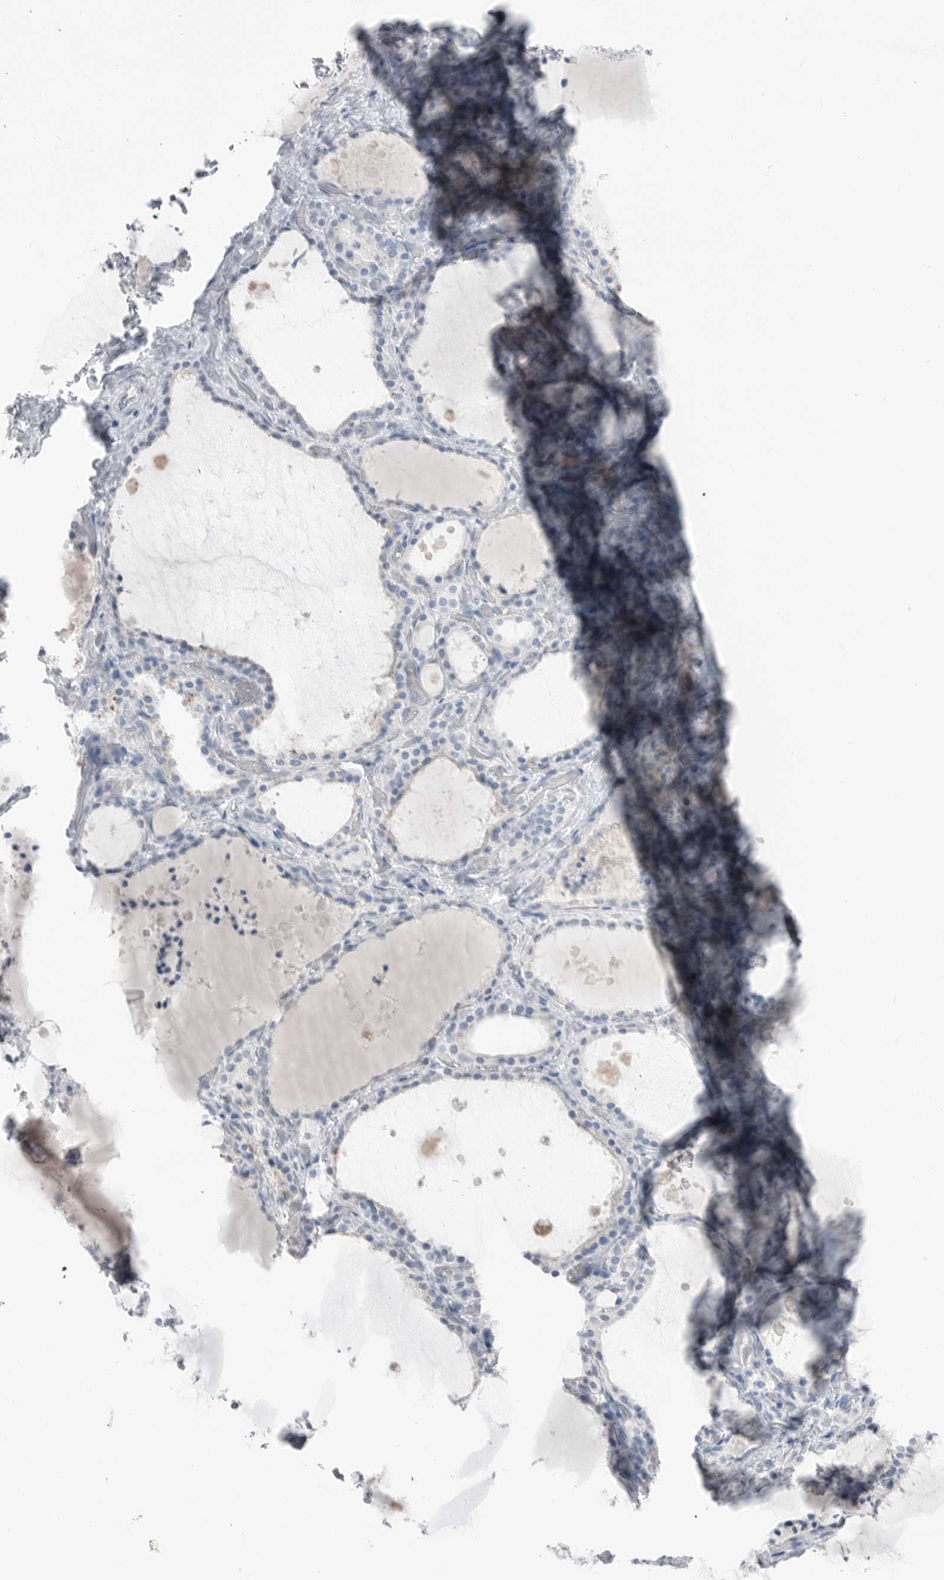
{"staining": {"intensity": "negative", "quantity": "none", "location": "none"}, "tissue": "thyroid gland", "cell_type": "Glandular cells", "image_type": "normal", "snomed": [{"axis": "morphology", "description": "Normal tissue, NOS"}, {"axis": "topography", "description": "Thyroid gland"}], "caption": "This is an IHC image of unremarkable thyroid gland. There is no expression in glandular cells.", "gene": "ABHD12", "patient": {"sex": "female", "age": 44}}